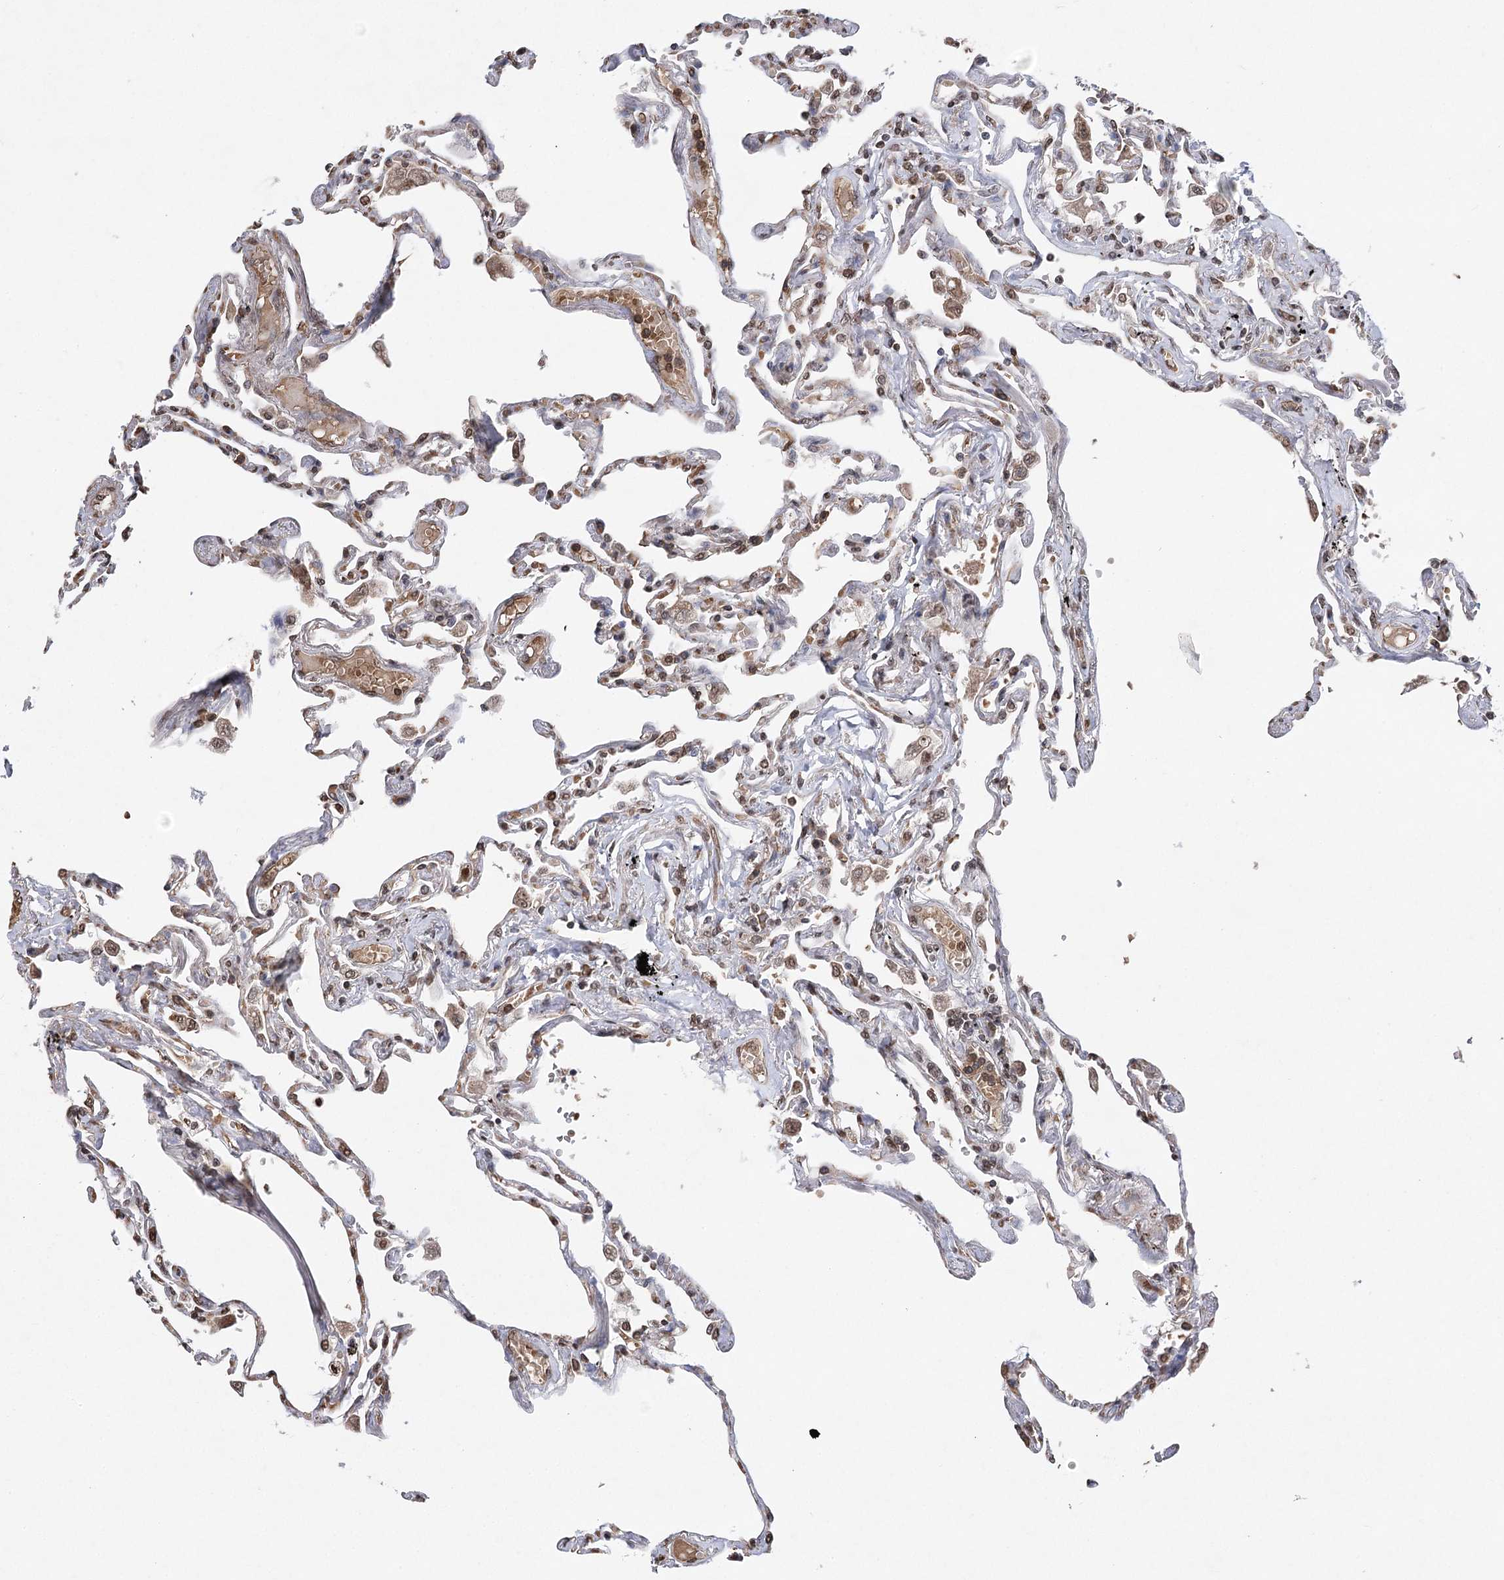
{"staining": {"intensity": "moderate", "quantity": ">75%", "location": "nuclear"}, "tissue": "lung", "cell_type": "Alveolar cells", "image_type": "normal", "snomed": [{"axis": "morphology", "description": "Normal tissue, NOS"}, {"axis": "topography", "description": "Lung"}], "caption": "Immunohistochemical staining of unremarkable human lung exhibits moderate nuclear protein positivity in about >75% of alveolar cells. The staining is performed using DAB brown chromogen to label protein expression. The nuclei are counter-stained blue using hematoxylin.", "gene": "ENSG00000275740", "patient": {"sex": "female", "age": 67}}